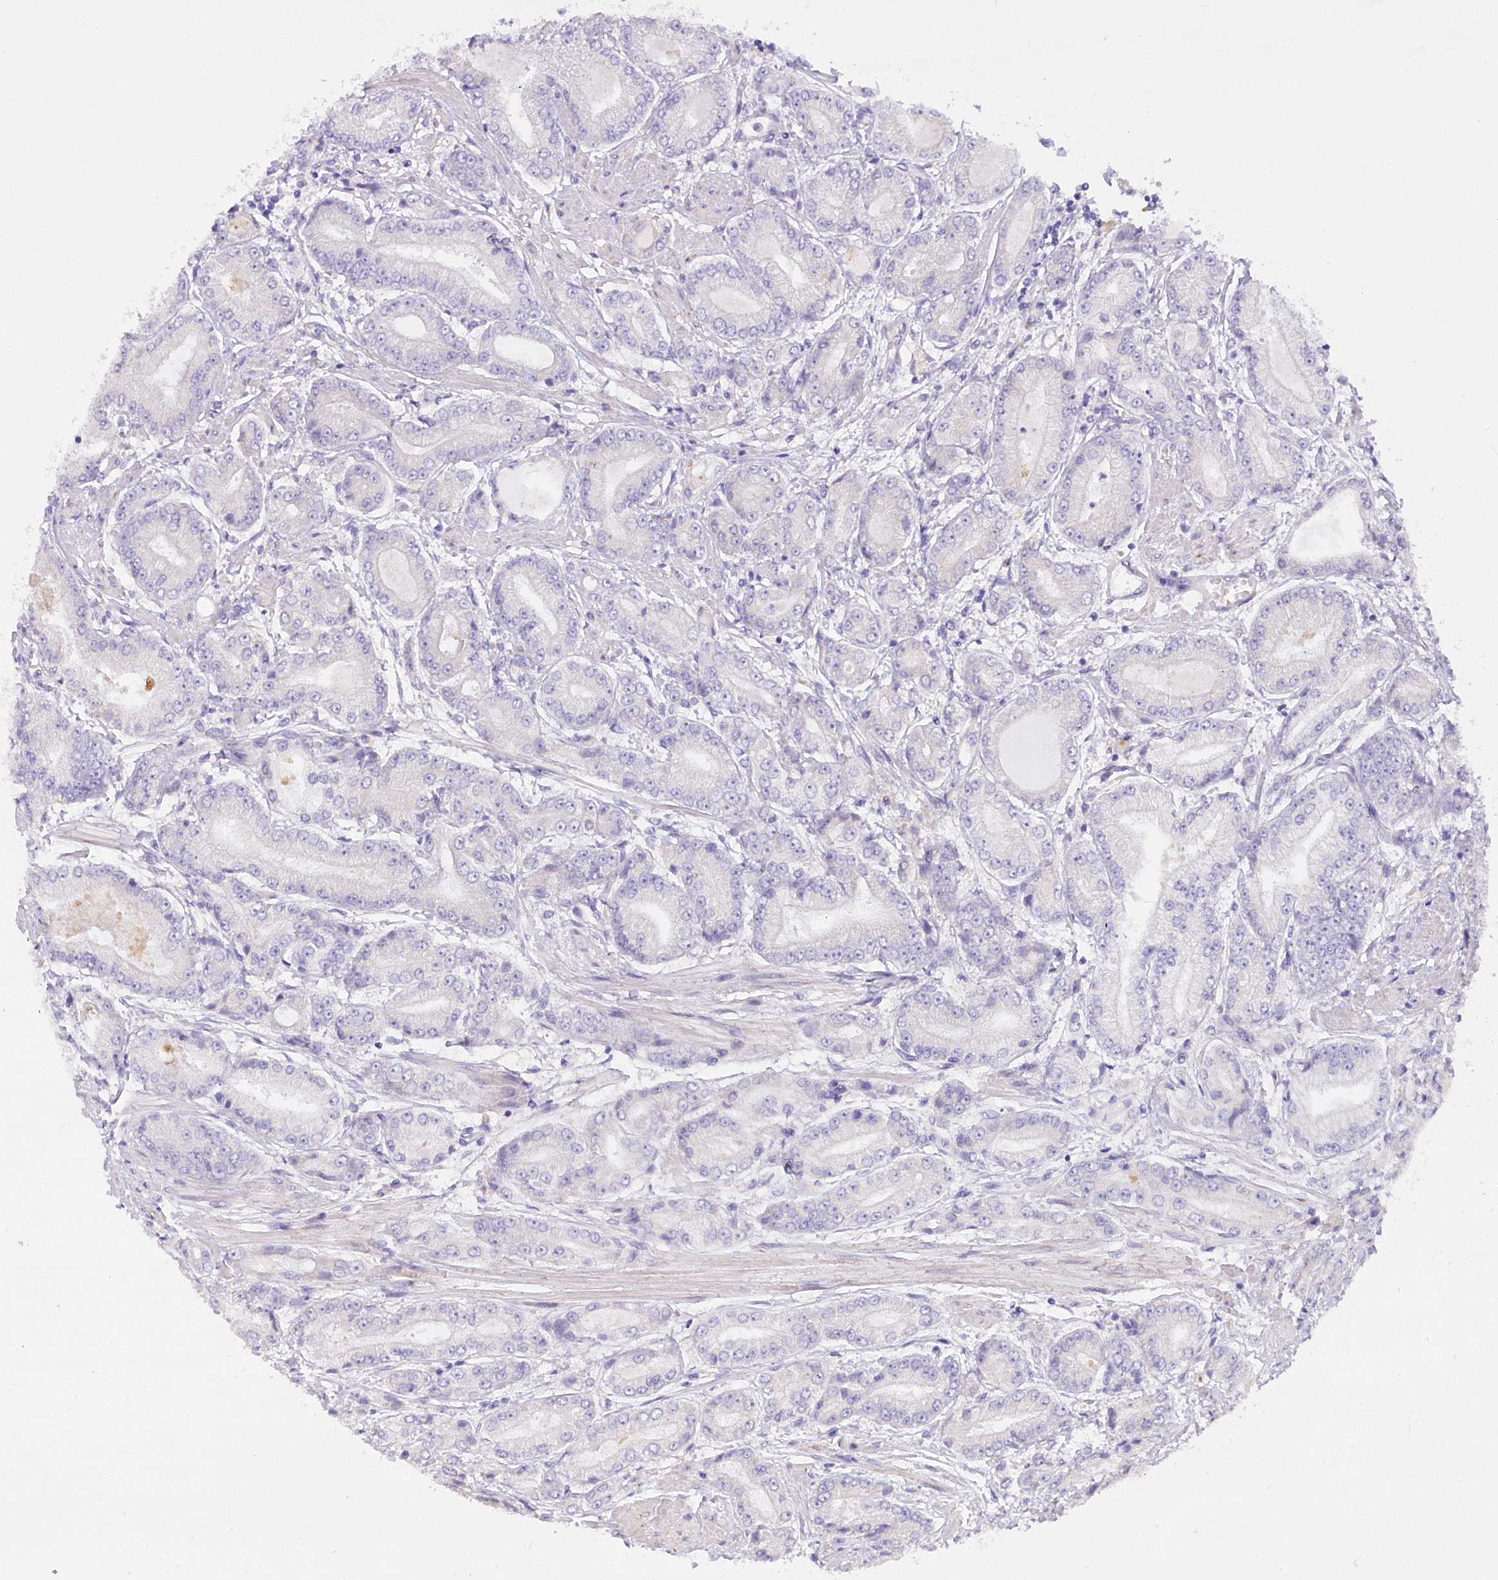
{"staining": {"intensity": "negative", "quantity": "none", "location": "none"}, "tissue": "prostate cancer", "cell_type": "Tumor cells", "image_type": "cancer", "snomed": [{"axis": "morphology", "description": "Adenocarcinoma, High grade"}, {"axis": "topography", "description": "Prostate"}], "caption": "High power microscopy photomicrograph of an immunohistochemistry (IHC) histopathology image of prostate high-grade adenocarcinoma, revealing no significant positivity in tumor cells.", "gene": "STT3B", "patient": {"sex": "male", "age": 59}}